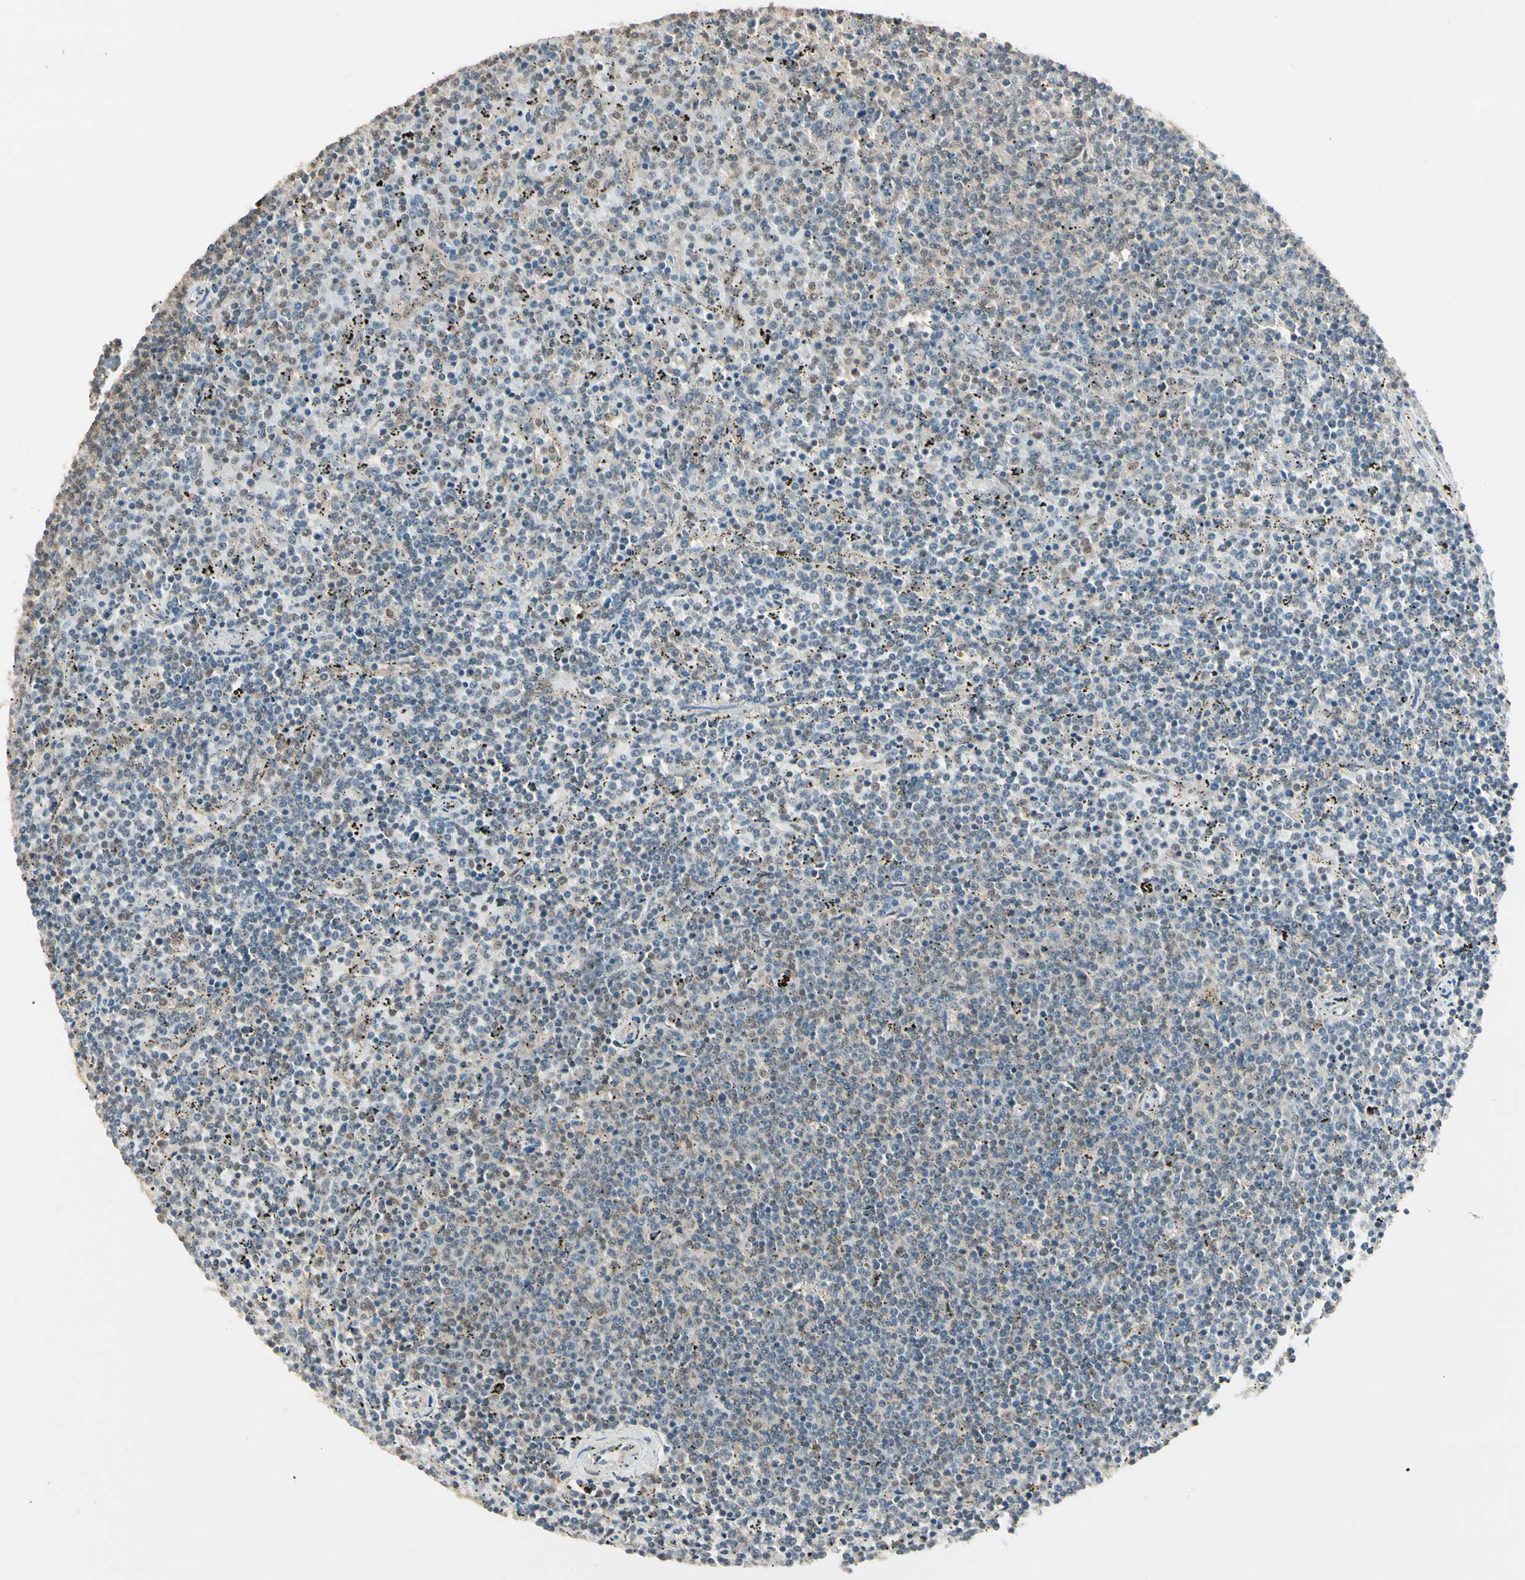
{"staining": {"intensity": "weak", "quantity": "25%-75%", "location": "cytoplasmic/membranous"}, "tissue": "lymphoma", "cell_type": "Tumor cells", "image_type": "cancer", "snomed": [{"axis": "morphology", "description": "Malignant lymphoma, non-Hodgkin's type, Low grade"}, {"axis": "topography", "description": "Spleen"}], "caption": "The photomicrograph displays a brown stain indicating the presence of a protein in the cytoplasmic/membranous of tumor cells in low-grade malignant lymphoma, non-Hodgkin's type.", "gene": "SGCA", "patient": {"sex": "female", "age": 50}}